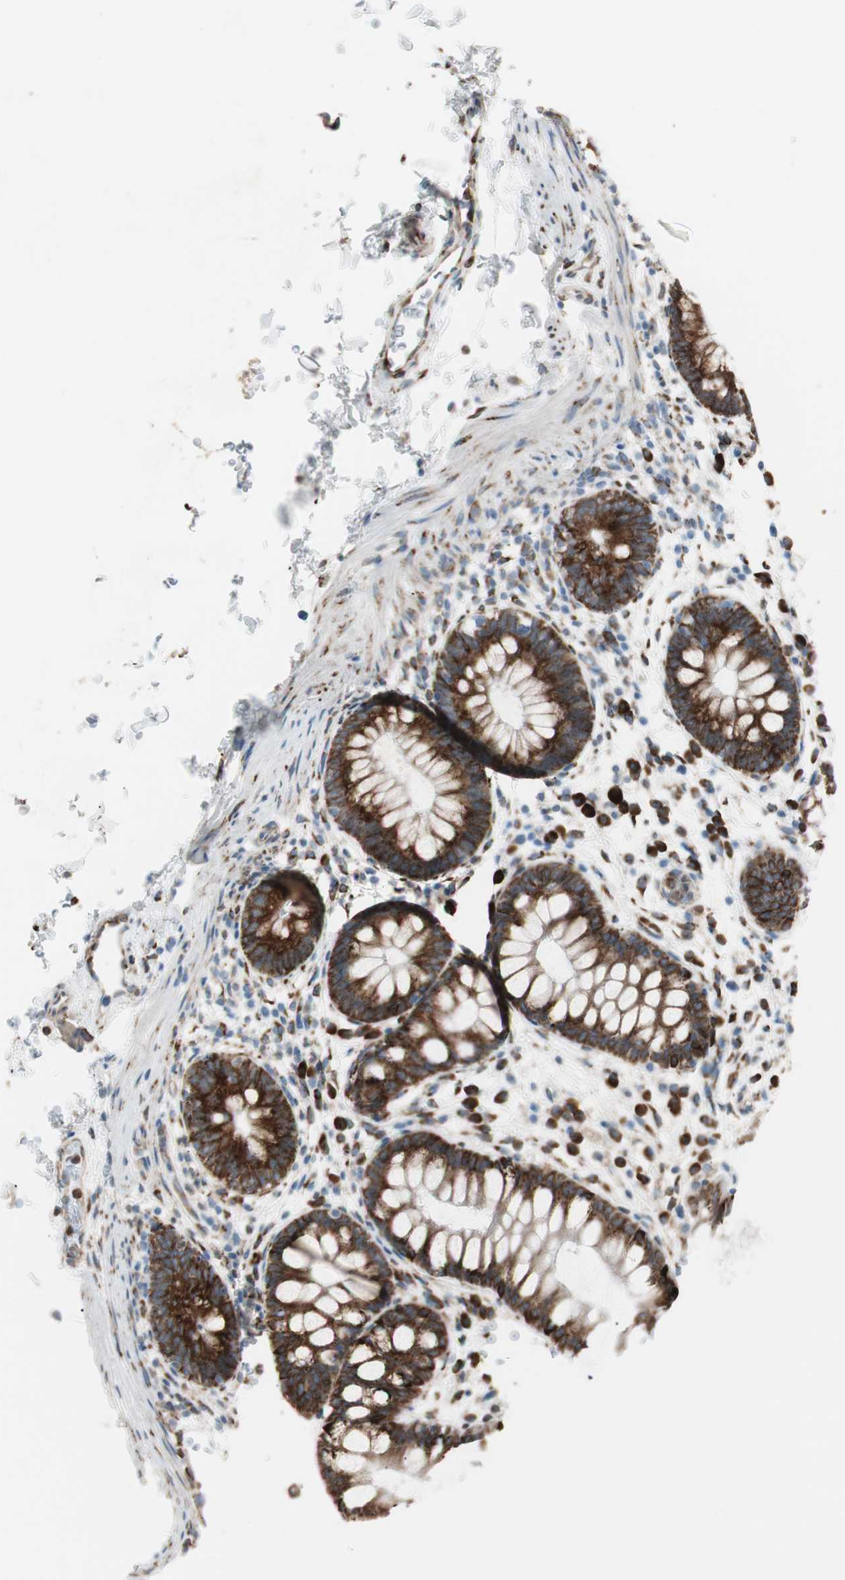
{"staining": {"intensity": "strong", "quantity": ">75%", "location": "cytoplasmic/membranous"}, "tissue": "rectum", "cell_type": "Glandular cells", "image_type": "normal", "snomed": [{"axis": "morphology", "description": "Normal tissue, NOS"}, {"axis": "topography", "description": "Rectum"}], "caption": "Strong cytoplasmic/membranous expression is appreciated in about >75% of glandular cells in normal rectum.", "gene": "P4HTM", "patient": {"sex": "female", "age": 24}}